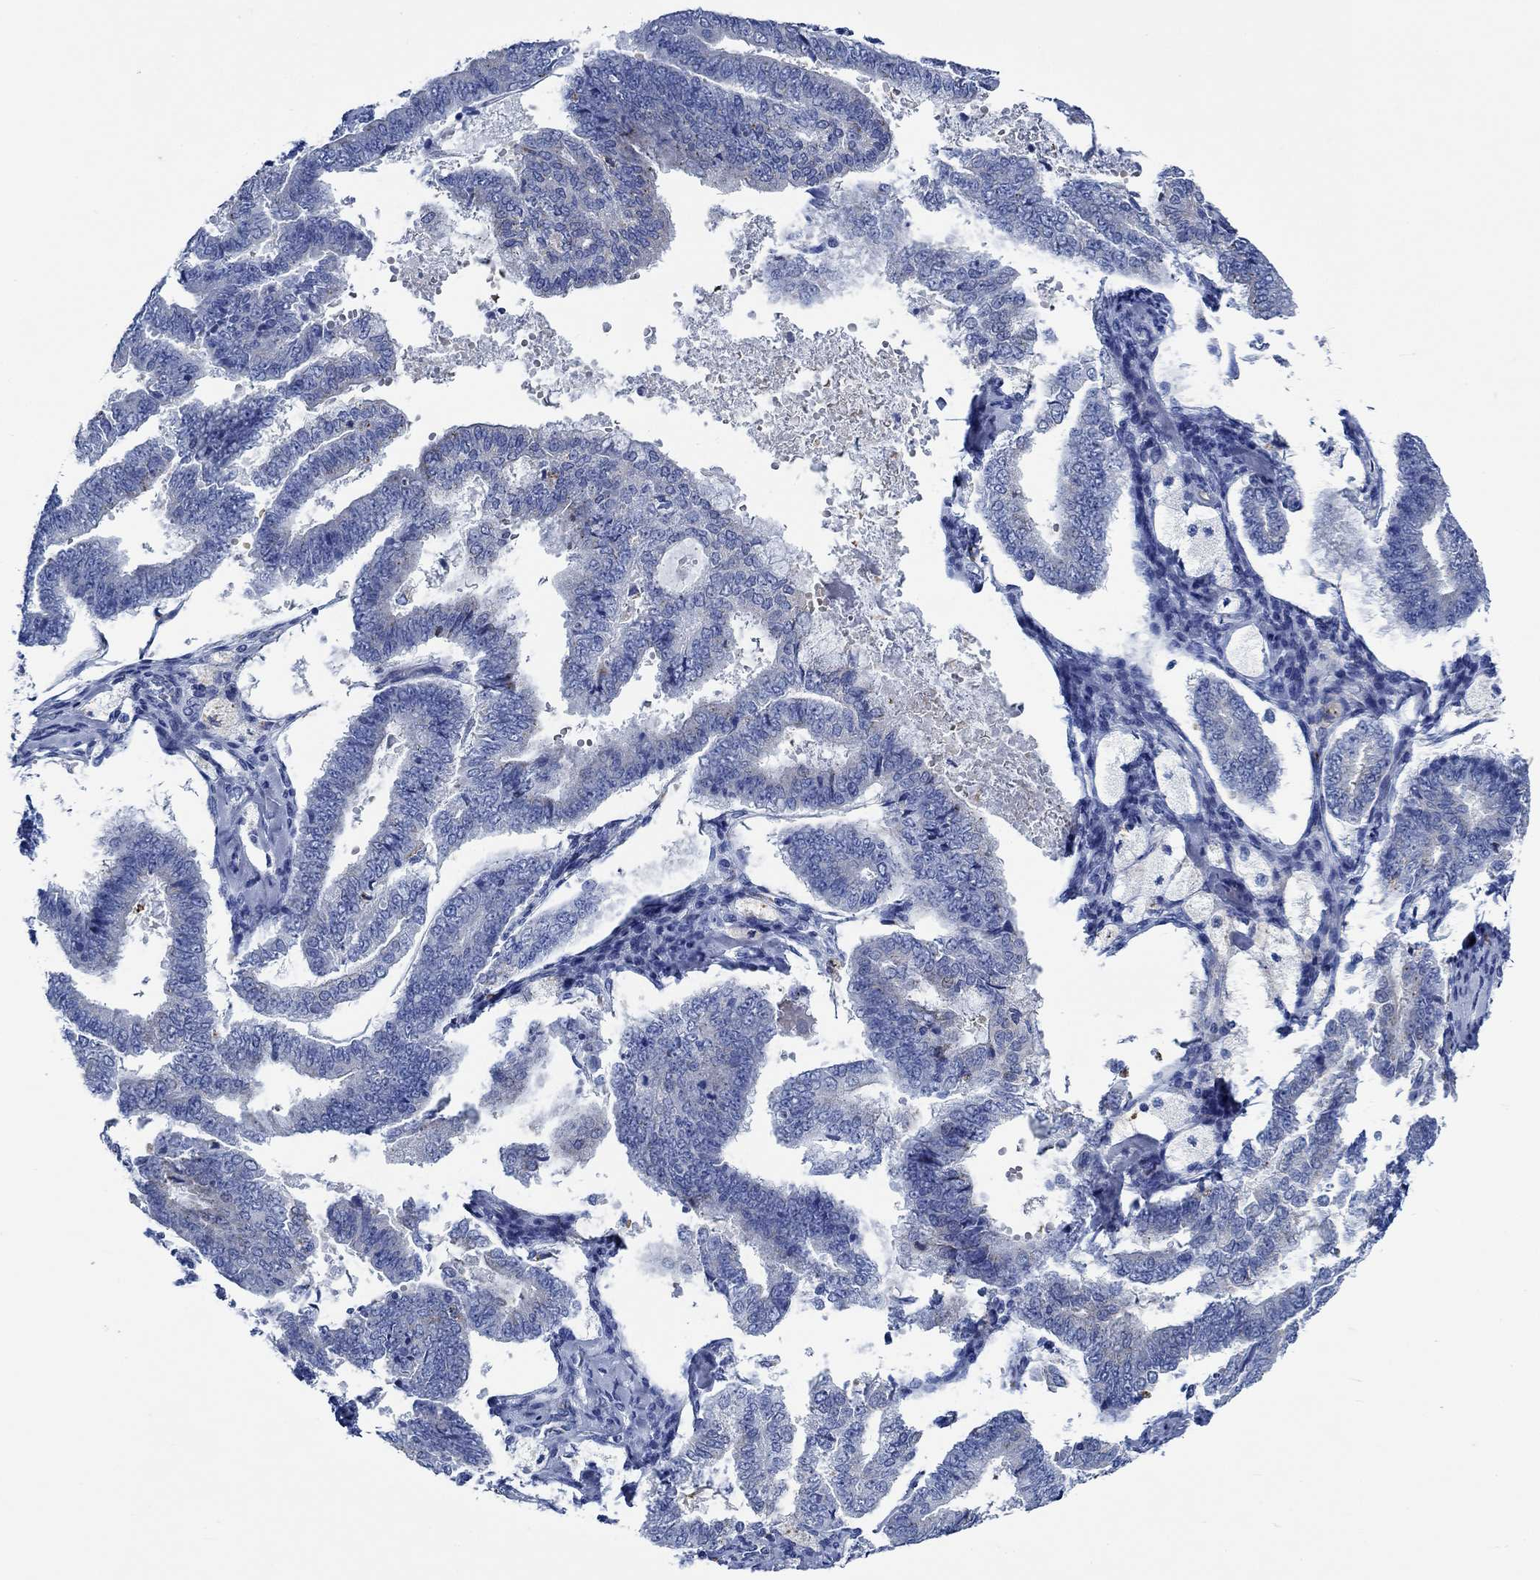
{"staining": {"intensity": "negative", "quantity": "none", "location": "none"}, "tissue": "endometrial cancer", "cell_type": "Tumor cells", "image_type": "cancer", "snomed": [{"axis": "morphology", "description": "Adenocarcinoma, NOS"}, {"axis": "topography", "description": "Endometrium"}], "caption": "Micrograph shows no protein positivity in tumor cells of endometrial cancer tissue.", "gene": "SVEP1", "patient": {"sex": "female", "age": 63}}